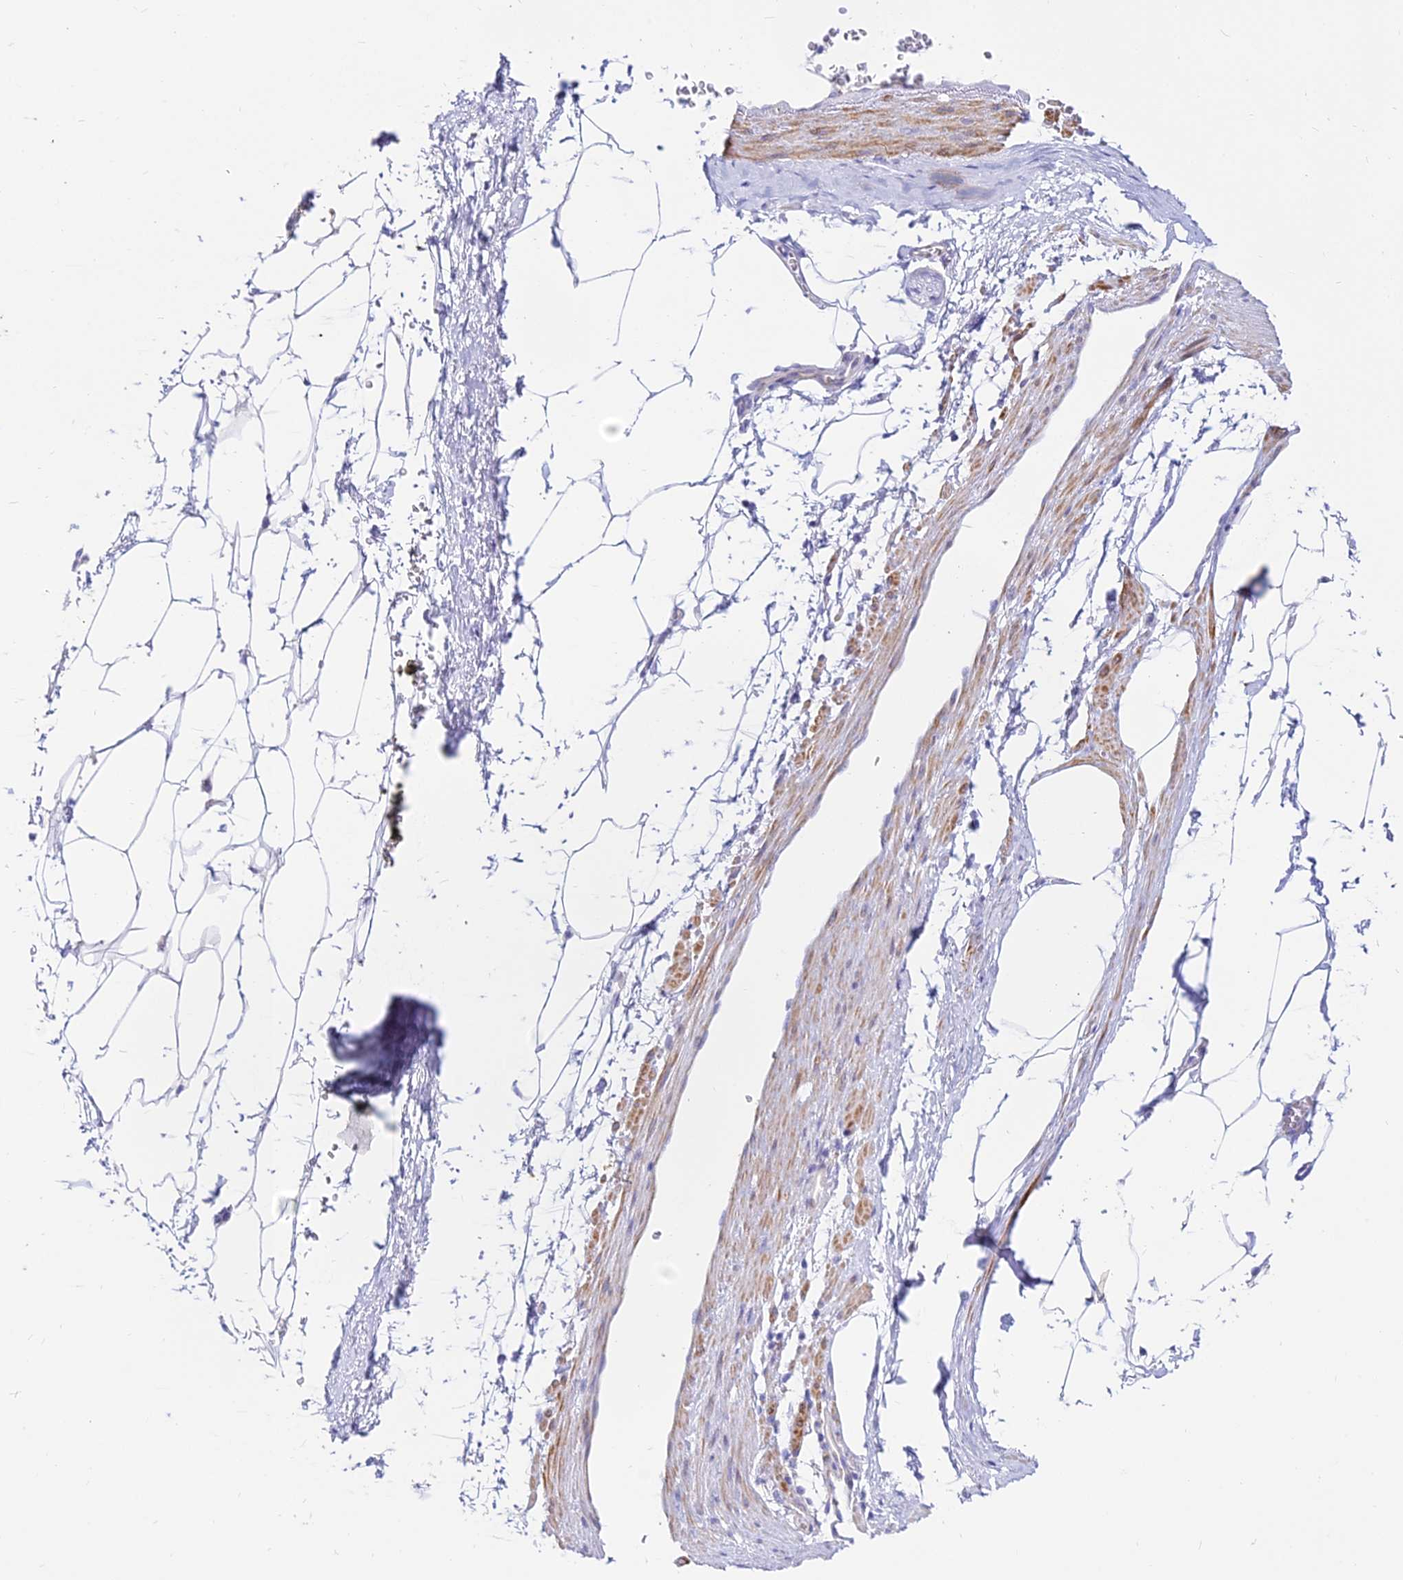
{"staining": {"intensity": "negative", "quantity": "none", "location": "none"}, "tissue": "adipose tissue", "cell_type": "Adipocytes", "image_type": "normal", "snomed": [{"axis": "morphology", "description": "Normal tissue, NOS"}, {"axis": "morphology", "description": "Adenocarcinoma, Low grade"}, {"axis": "topography", "description": "Prostate"}, {"axis": "topography", "description": "Peripheral nerve tissue"}], "caption": "This is an immunohistochemistry (IHC) image of unremarkable adipose tissue. There is no staining in adipocytes.", "gene": "DLX1", "patient": {"sex": "male", "age": 63}}